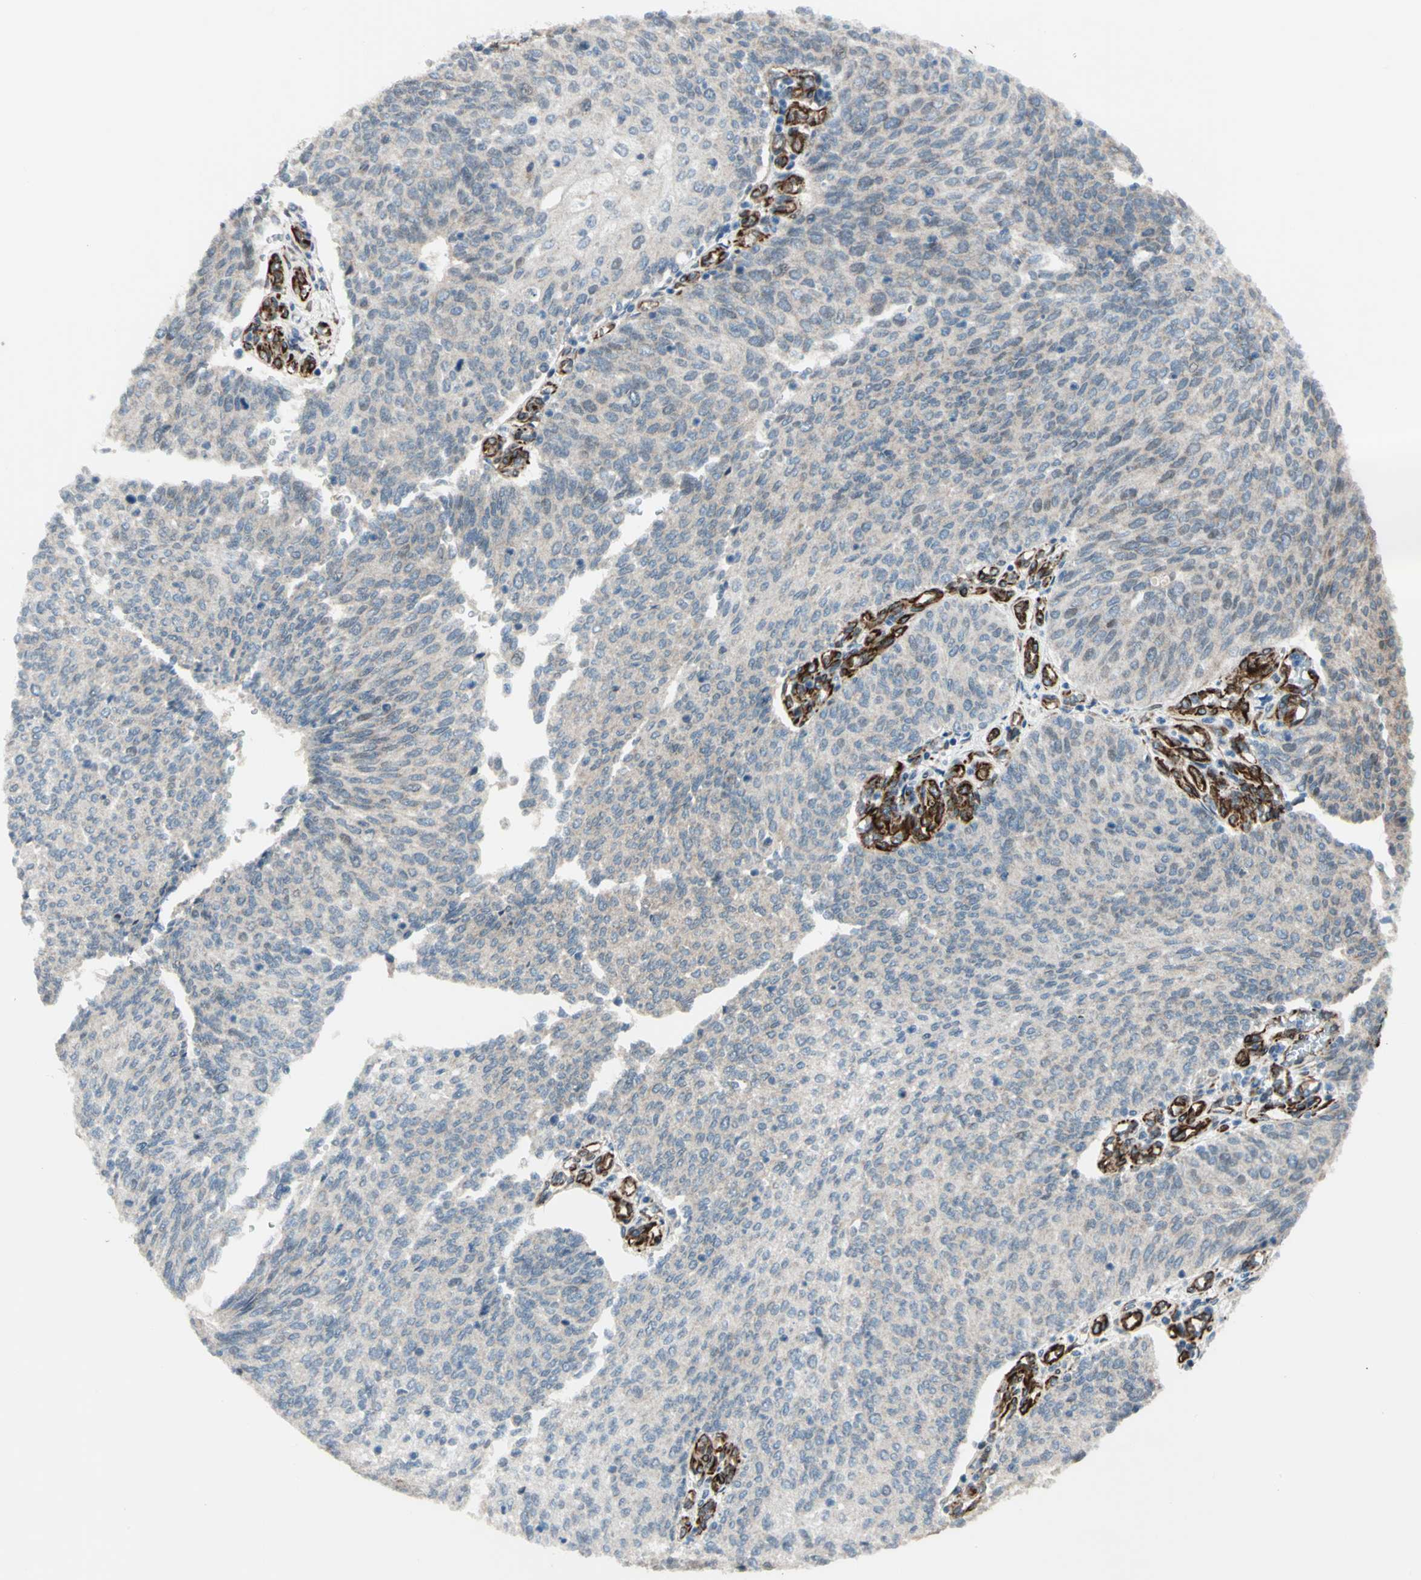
{"staining": {"intensity": "moderate", "quantity": "25%-75%", "location": "cytoplasmic/membranous"}, "tissue": "urothelial cancer", "cell_type": "Tumor cells", "image_type": "cancer", "snomed": [{"axis": "morphology", "description": "Urothelial carcinoma, Low grade"}, {"axis": "topography", "description": "Urinary bladder"}], "caption": "An image showing moderate cytoplasmic/membranous positivity in about 25%-75% of tumor cells in urothelial carcinoma (low-grade), as visualized by brown immunohistochemical staining.", "gene": "EXD2", "patient": {"sex": "female", "age": 79}}